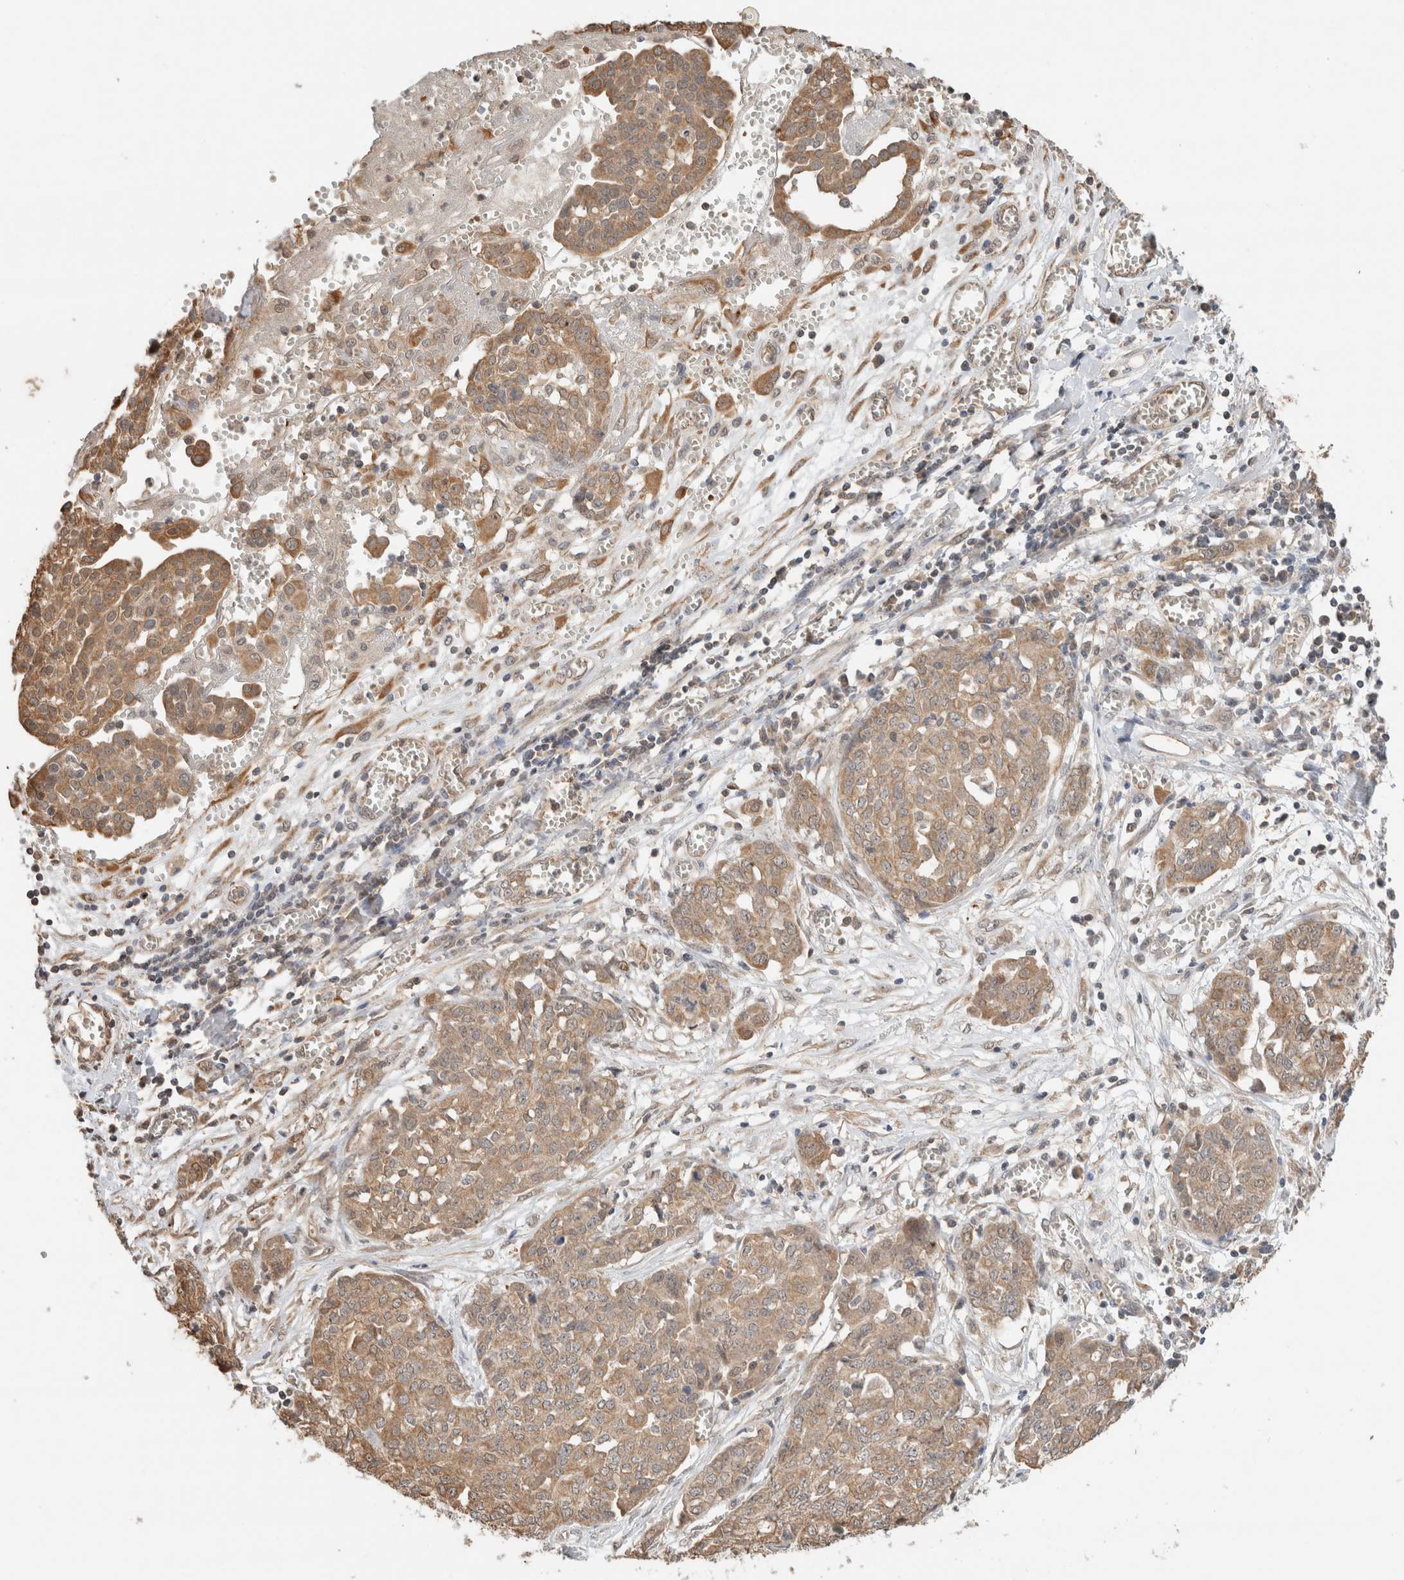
{"staining": {"intensity": "moderate", "quantity": ">75%", "location": "cytoplasmic/membranous"}, "tissue": "ovarian cancer", "cell_type": "Tumor cells", "image_type": "cancer", "snomed": [{"axis": "morphology", "description": "Cystadenocarcinoma, serous, NOS"}, {"axis": "topography", "description": "Soft tissue"}, {"axis": "topography", "description": "Ovary"}], "caption": "The image reveals immunohistochemical staining of serous cystadenocarcinoma (ovarian). There is moderate cytoplasmic/membranous positivity is present in approximately >75% of tumor cells.", "gene": "CA13", "patient": {"sex": "female", "age": 57}}